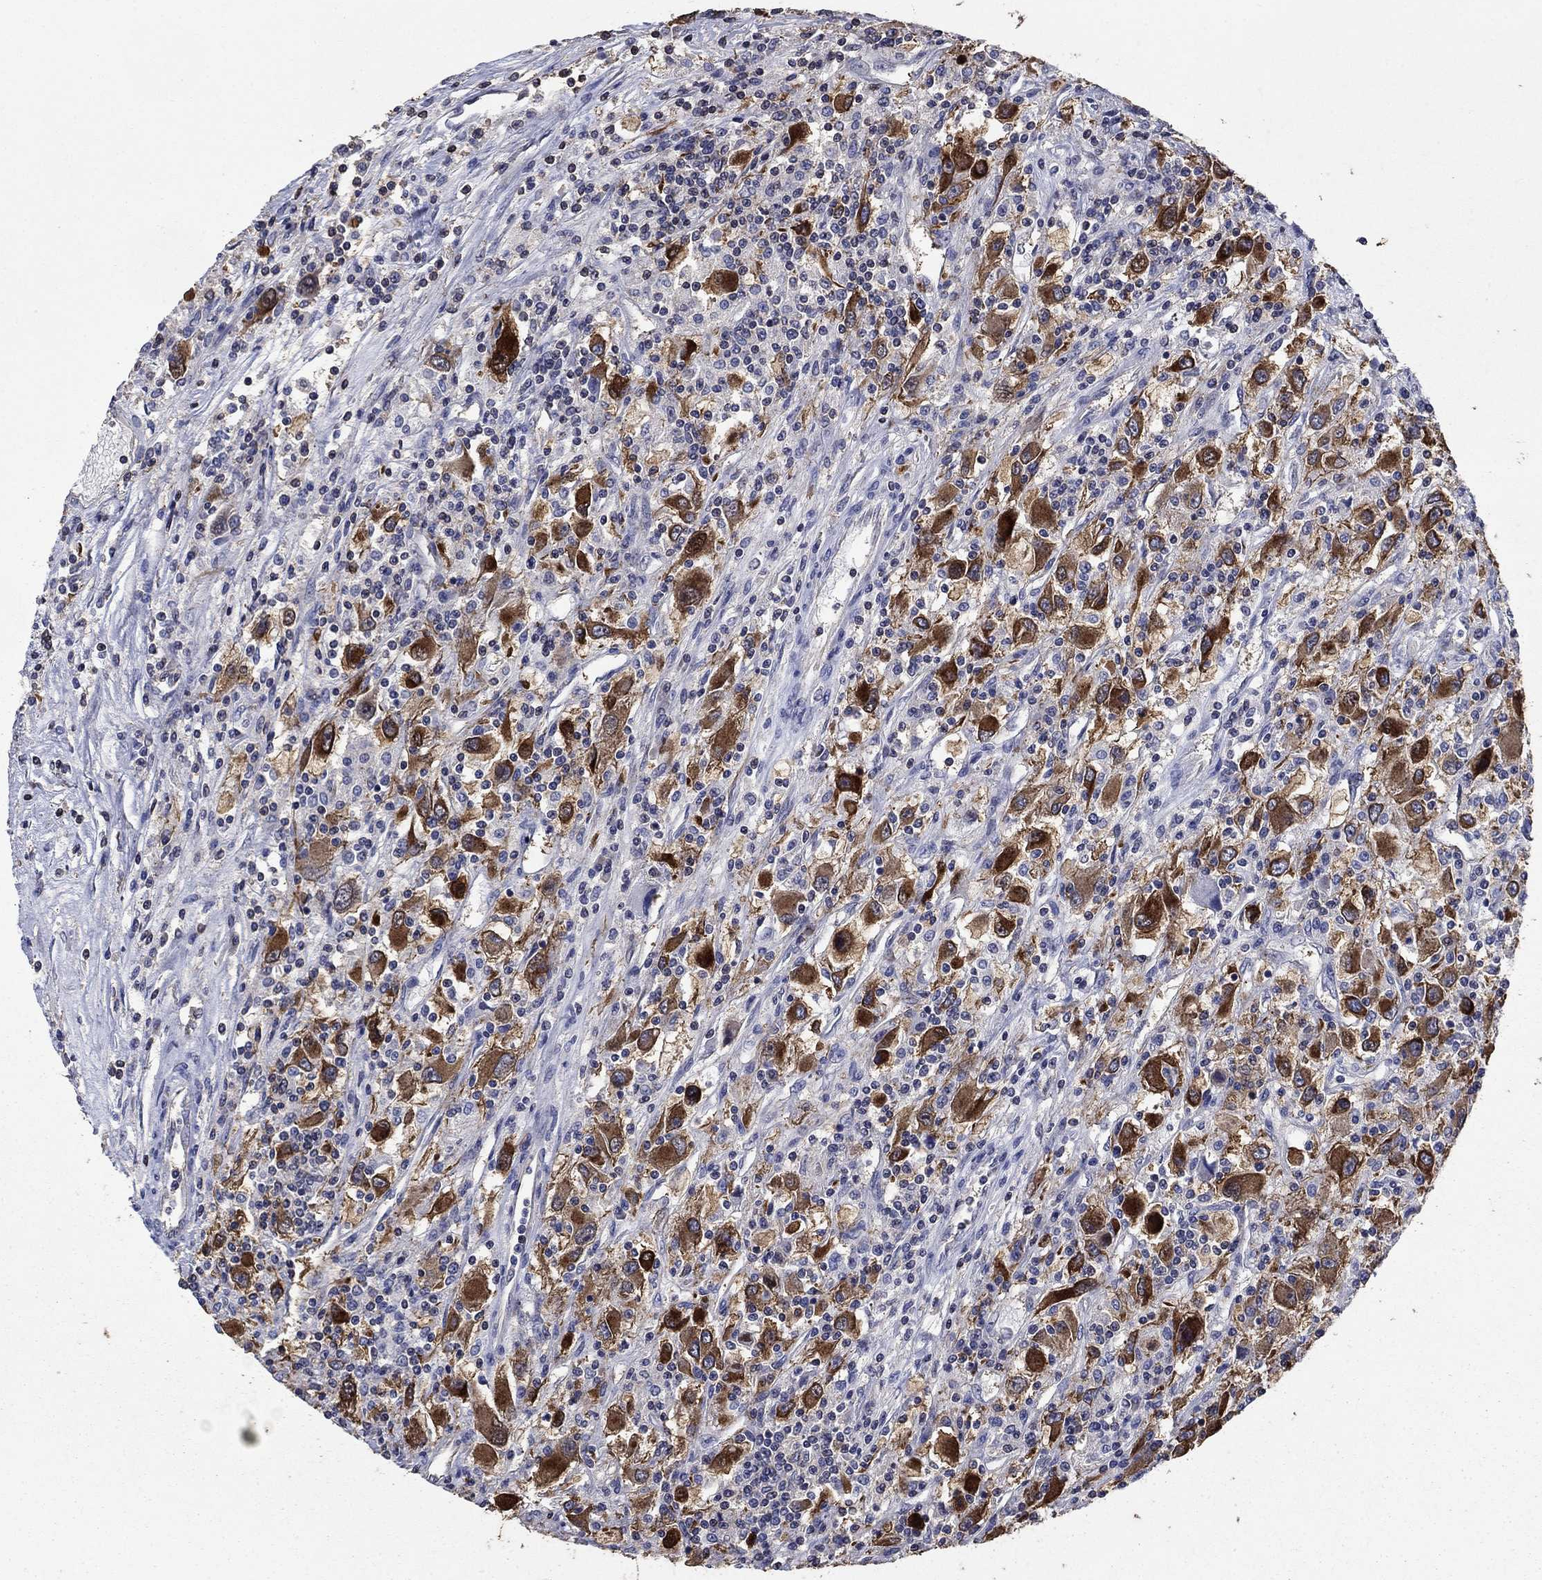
{"staining": {"intensity": "strong", "quantity": ">75%", "location": "cytoplasmic/membranous"}, "tissue": "renal cancer", "cell_type": "Tumor cells", "image_type": "cancer", "snomed": [{"axis": "morphology", "description": "Adenocarcinoma, NOS"}, {"axis": "topography", "description": "Kidney"}], "caption": "A brown stain highlights strong cytoplasmic/membranous expression of a protein in human renal cancer (adenocarcinoma) tumor cells.", "gene": "DVL1", "patient": {"sex": "female", "age": 67}}